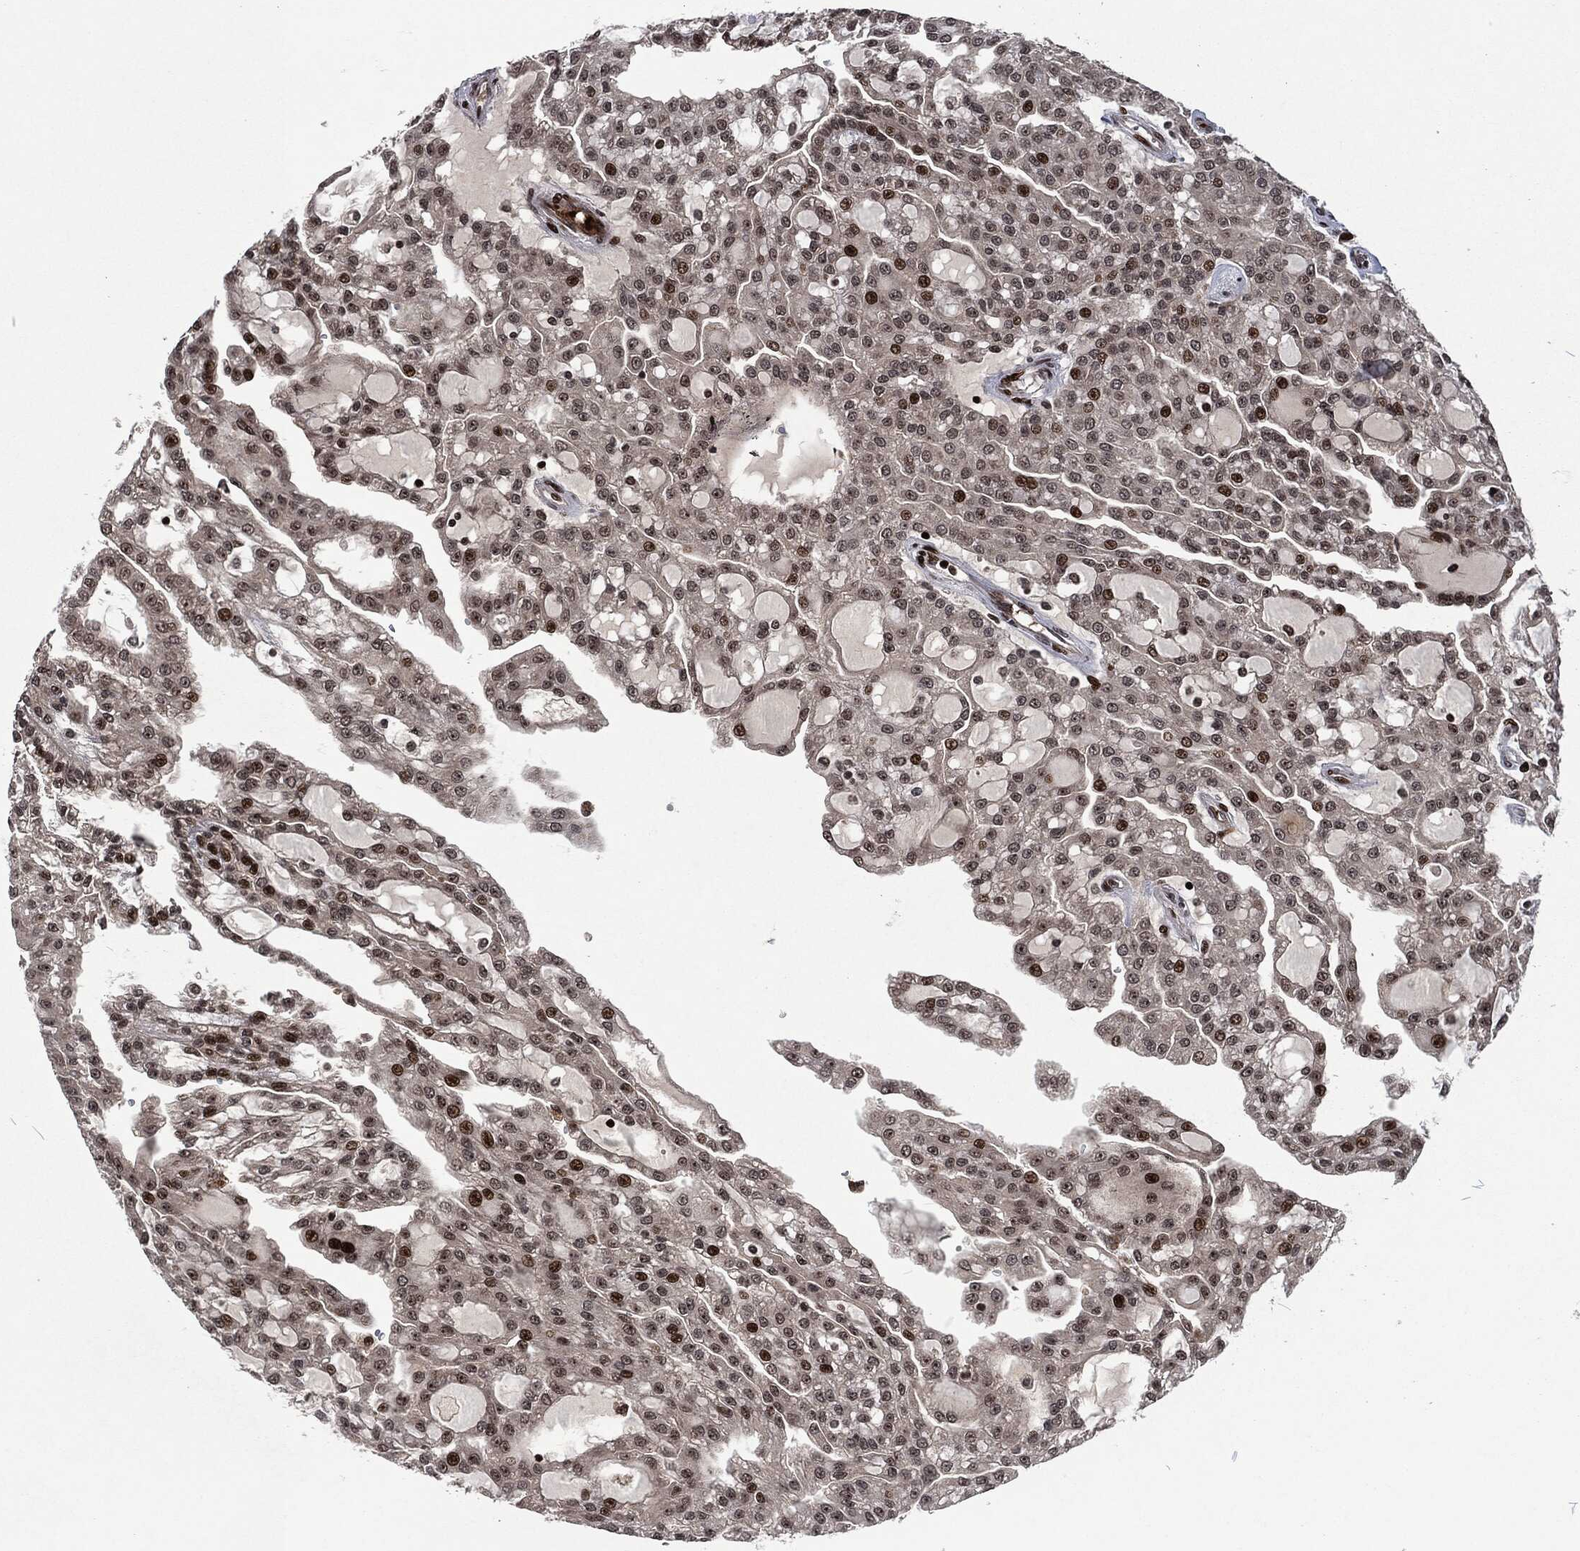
{"staining": {"intensity": "moderate", "quantity": "25%-75%", "location": "nuclear"}, "tissue": "renal cancer", "cell_type": "Tumor cells", "image_type": "cancer", "snomed": [{"axis": "morphology", "description": "Adenocarcinoma, NOS"}, {"axis": "topography", "description": "Kidney"}], "caption": "A photomicrograph of renal cancer stained for a protein displays moderate nuclear brown staining in tumor cells.", "gene": "EGFR", "patient": {"sex": "male", "age": 63}}